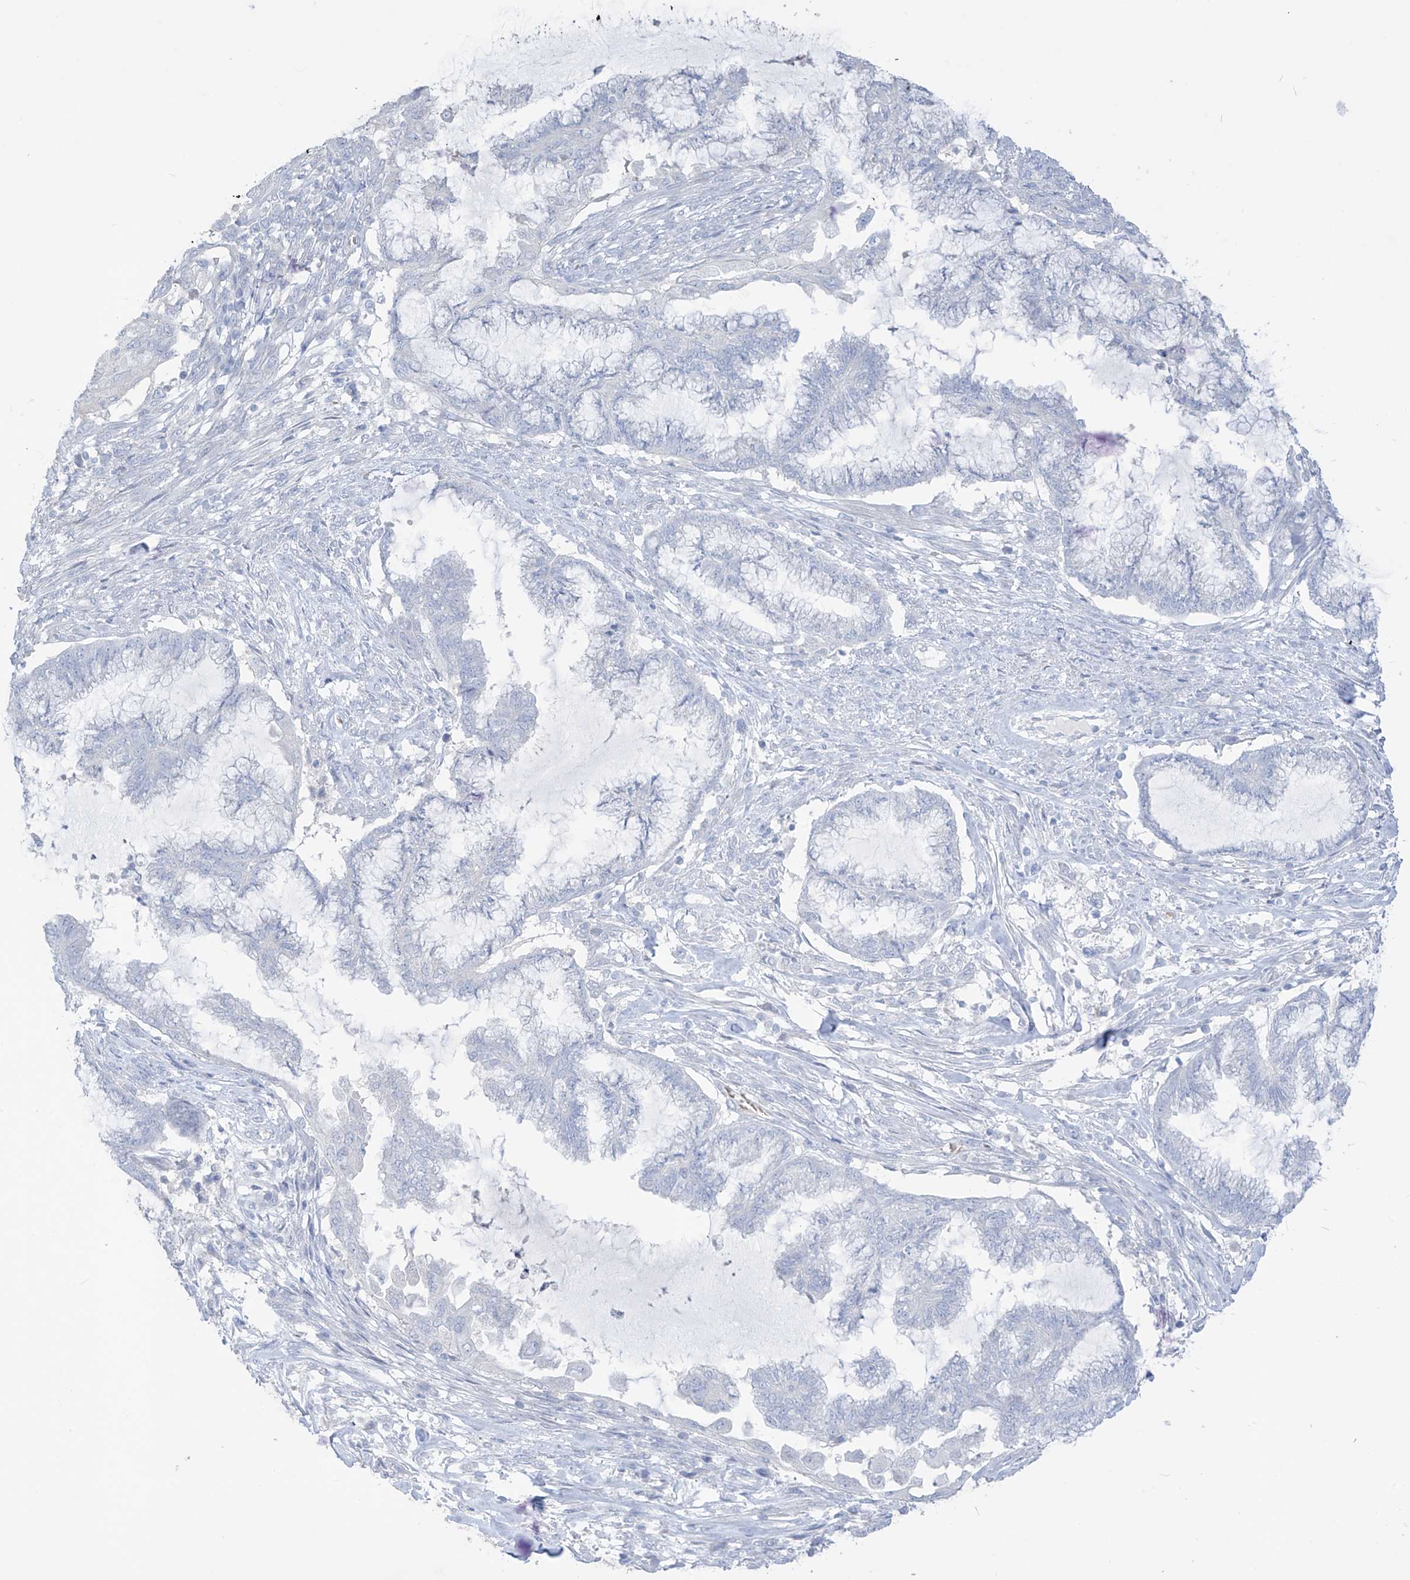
{"staining": {"intensity": "negative", "quantity": "none", "location": "none"}, "tissue": "endometrial cancer", "cell_type": "Tumor cells", "image_type": "cancer", "snomed": [{"axis": "morphology", "description": "Adenocarcinoma, NOS"}, {"axis": "topography", "description": "Endometrium"}], "caption": "High power microscopy photomicrograph of an immunohistochemistry (IHC) histopathology image of endometrial cancer, revealing no significant positivity in tumor cells.", "gene": "ASPRV1", "patient": {"sex": "female", "age": 86}}